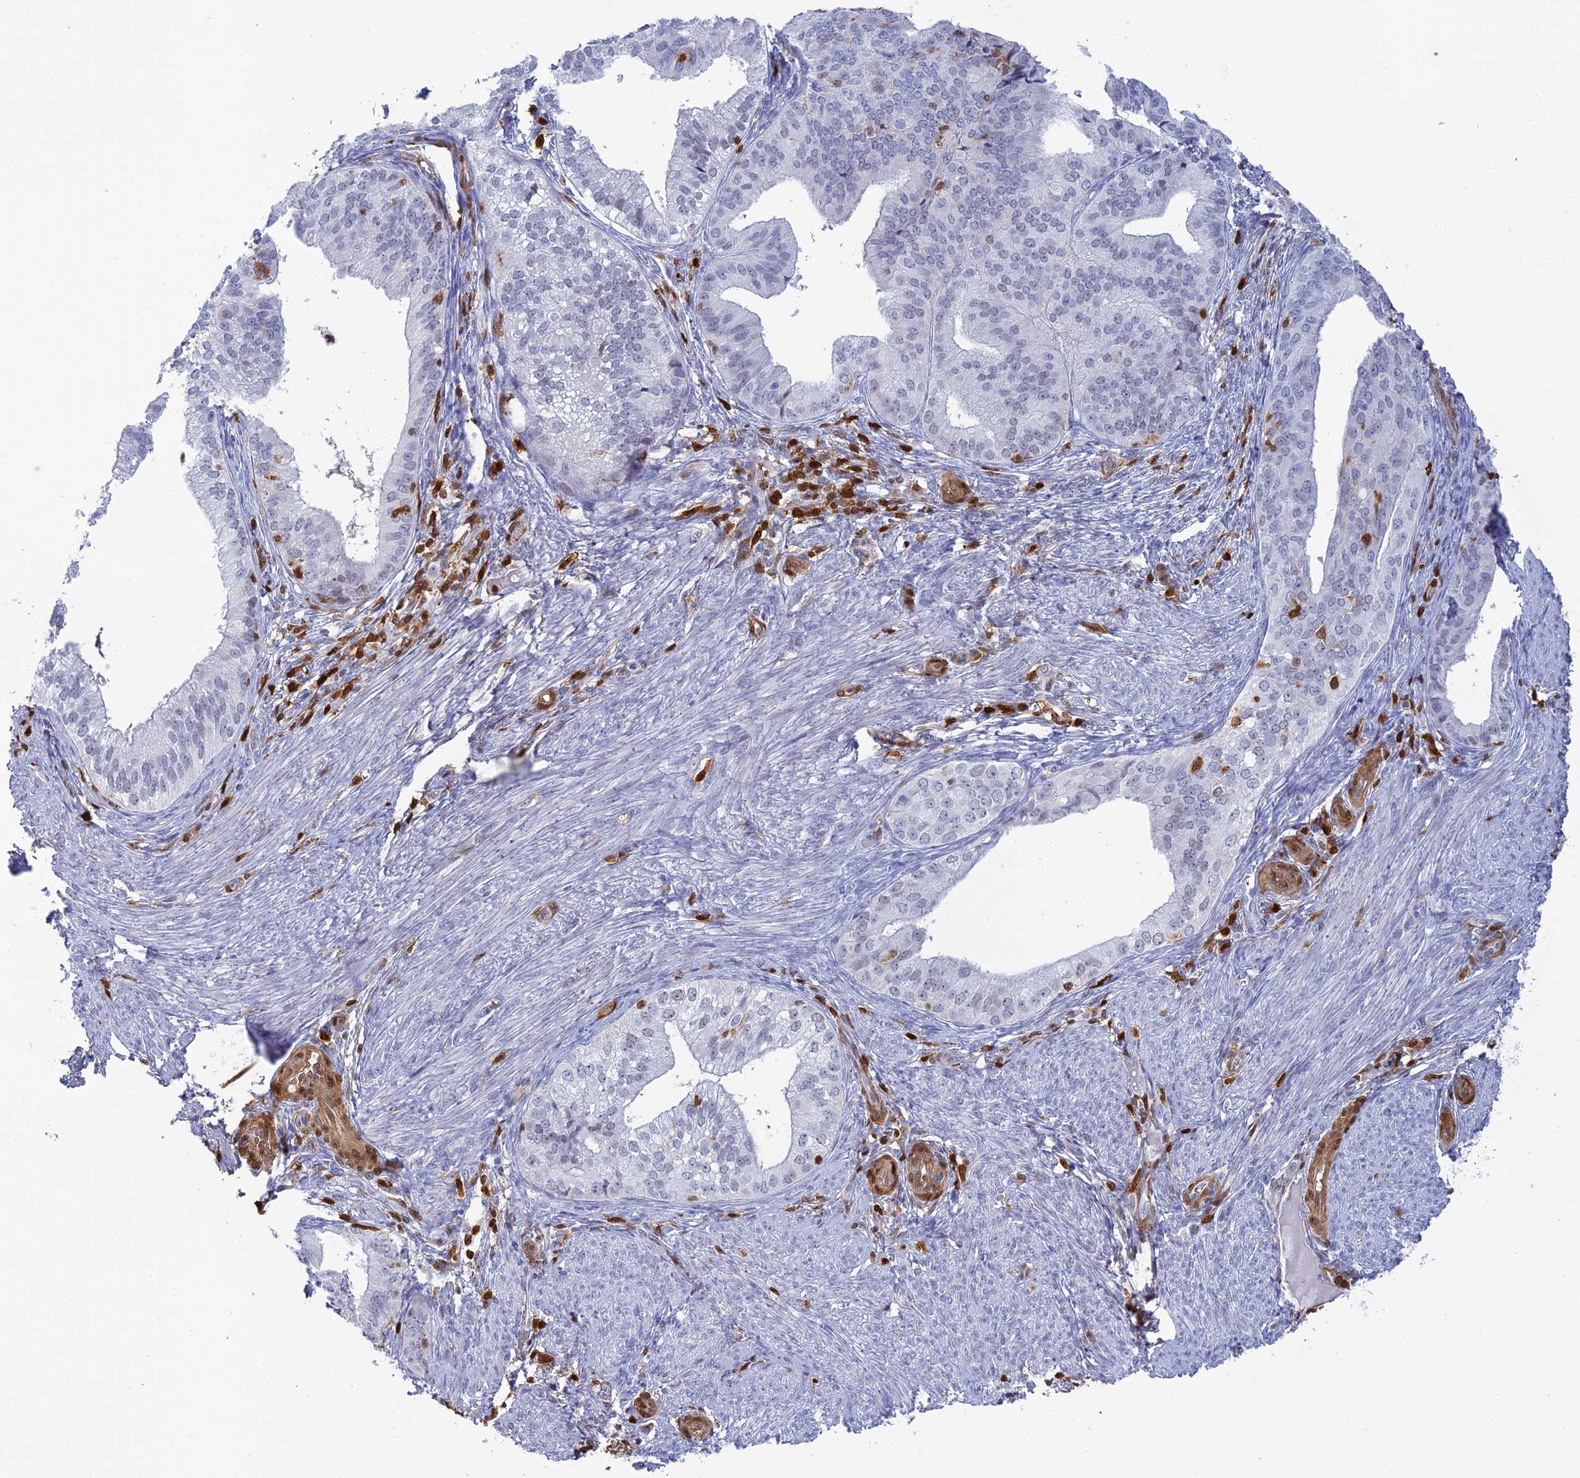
{"staining": {"intensity": "moderate", "quantity": "<25%", "location": "cytoplasmic/membranous,nuclear"}, "tissue": "endometrial cancer", "cell_type": "Tumor cells", "image_type": "cancer", "snomed": [{"axis": "morphology", "description": "Adenocarcinoma, NOS"}, {"axis": "topography", "description": "Endometrium"}], "caption": "An image of human endometrial cancer (adenocarcinoma) stained for a protein reveals moderate cytoplasmic/membranous and nuclear brown staining in tumor cells. (DAB (3,3'-diaminobenzidine) = brown stain, brightfield microscopy at high magnification).", "gene": "PGBD4", "patient": {"sex": "female", "age": 50}}